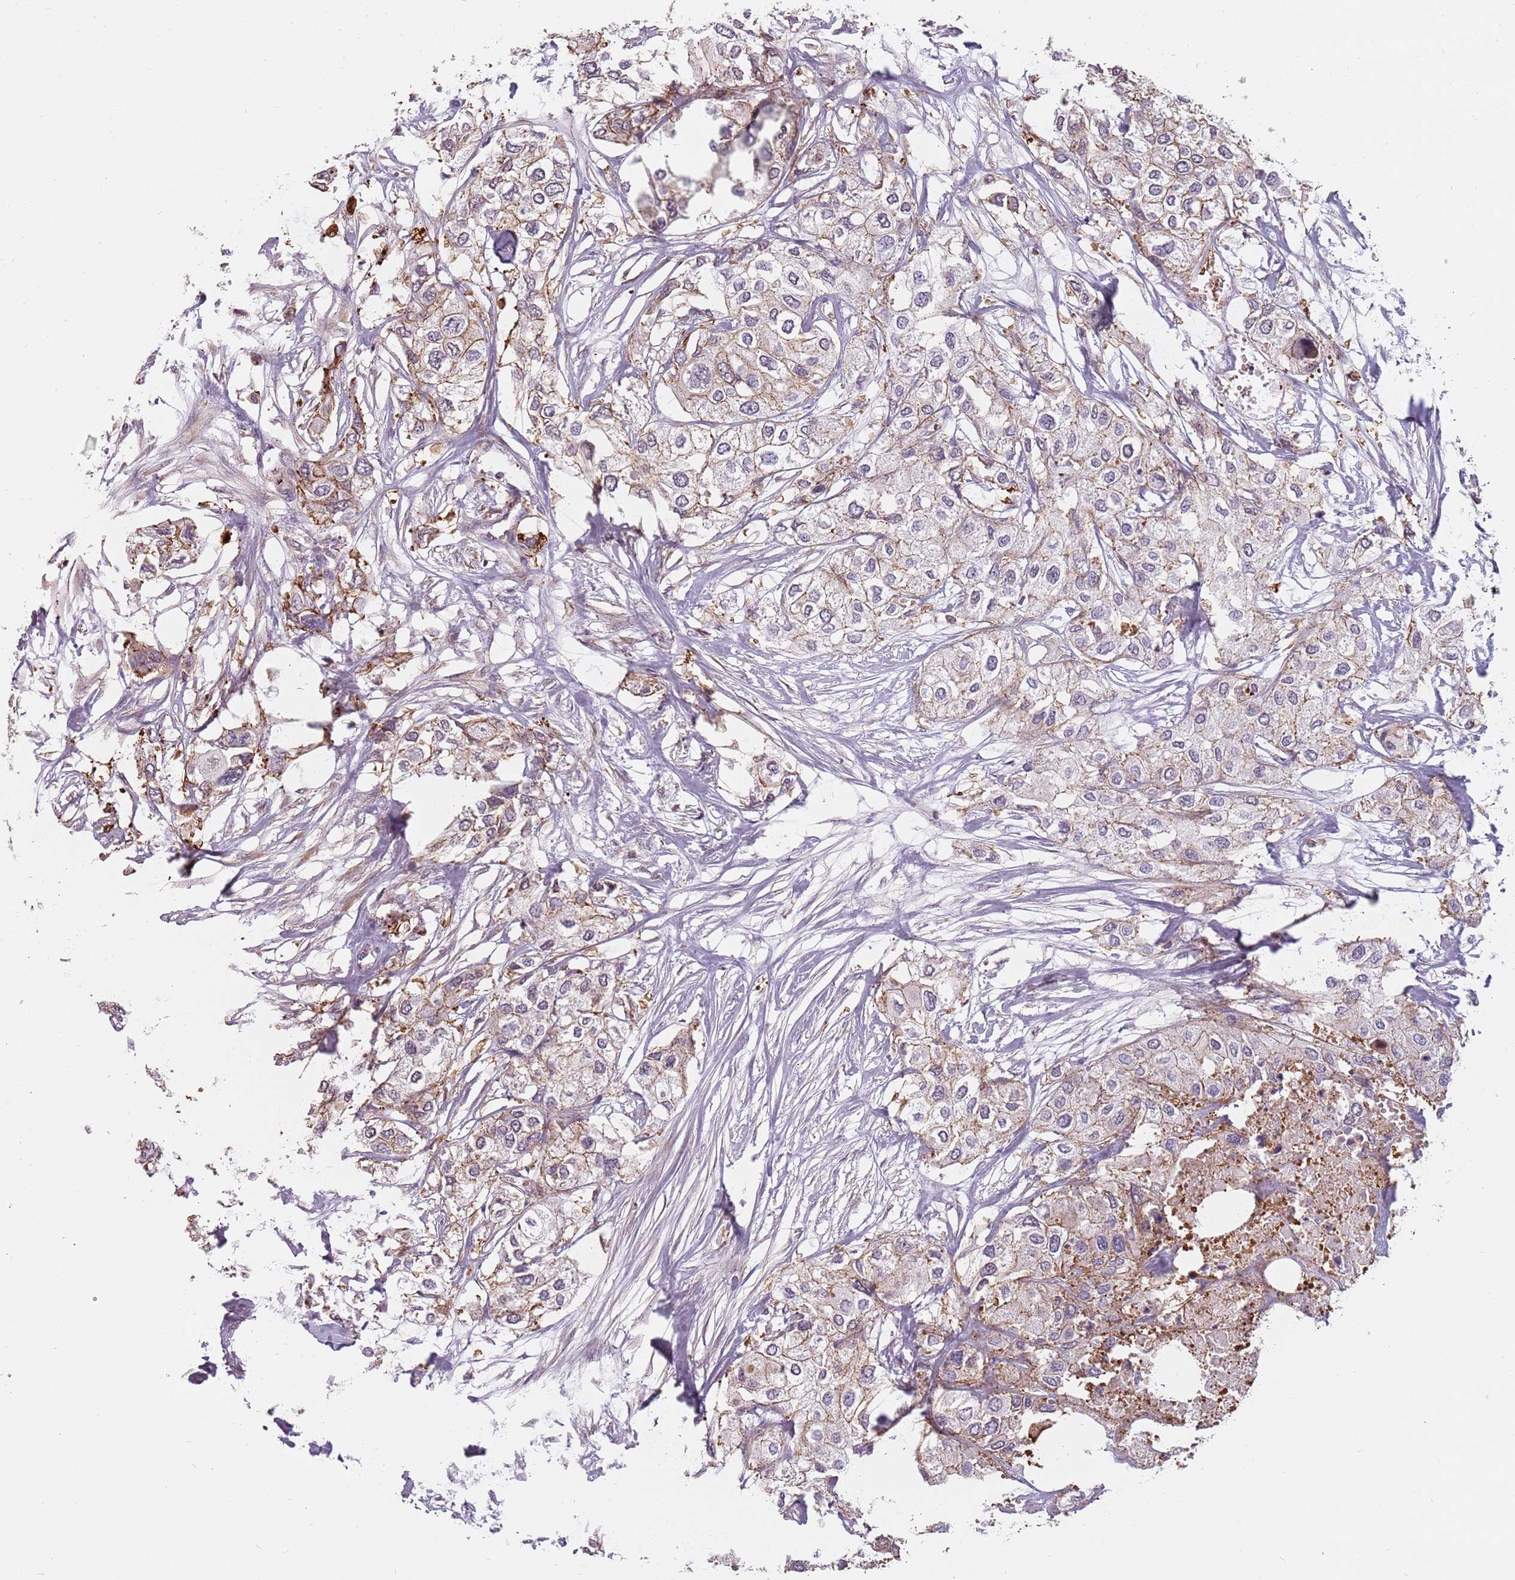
{"staining": {"intensity": "weak", "quantity": "<25%", "location": "cytoplasmic/membranous"}, "tissue": "urothelial cancer", "cell_type": "Tumor cells", "image_type": "cancer", "snomed": [{"axis": "morphology", "description": "Urothelial carcinoma, High grade"}, {"axis": "topography", "description": "Urinary bladder"}], "caption": "A high-resolution photomicrograph shows IHC staining of urothelial cancer, which exhibits no significant positivity in tumor cells. (IHC, brightfield microscopy, high magnification).", "gene": "PPP1R14C", "patient": {"sex": "male", "age": 64}}